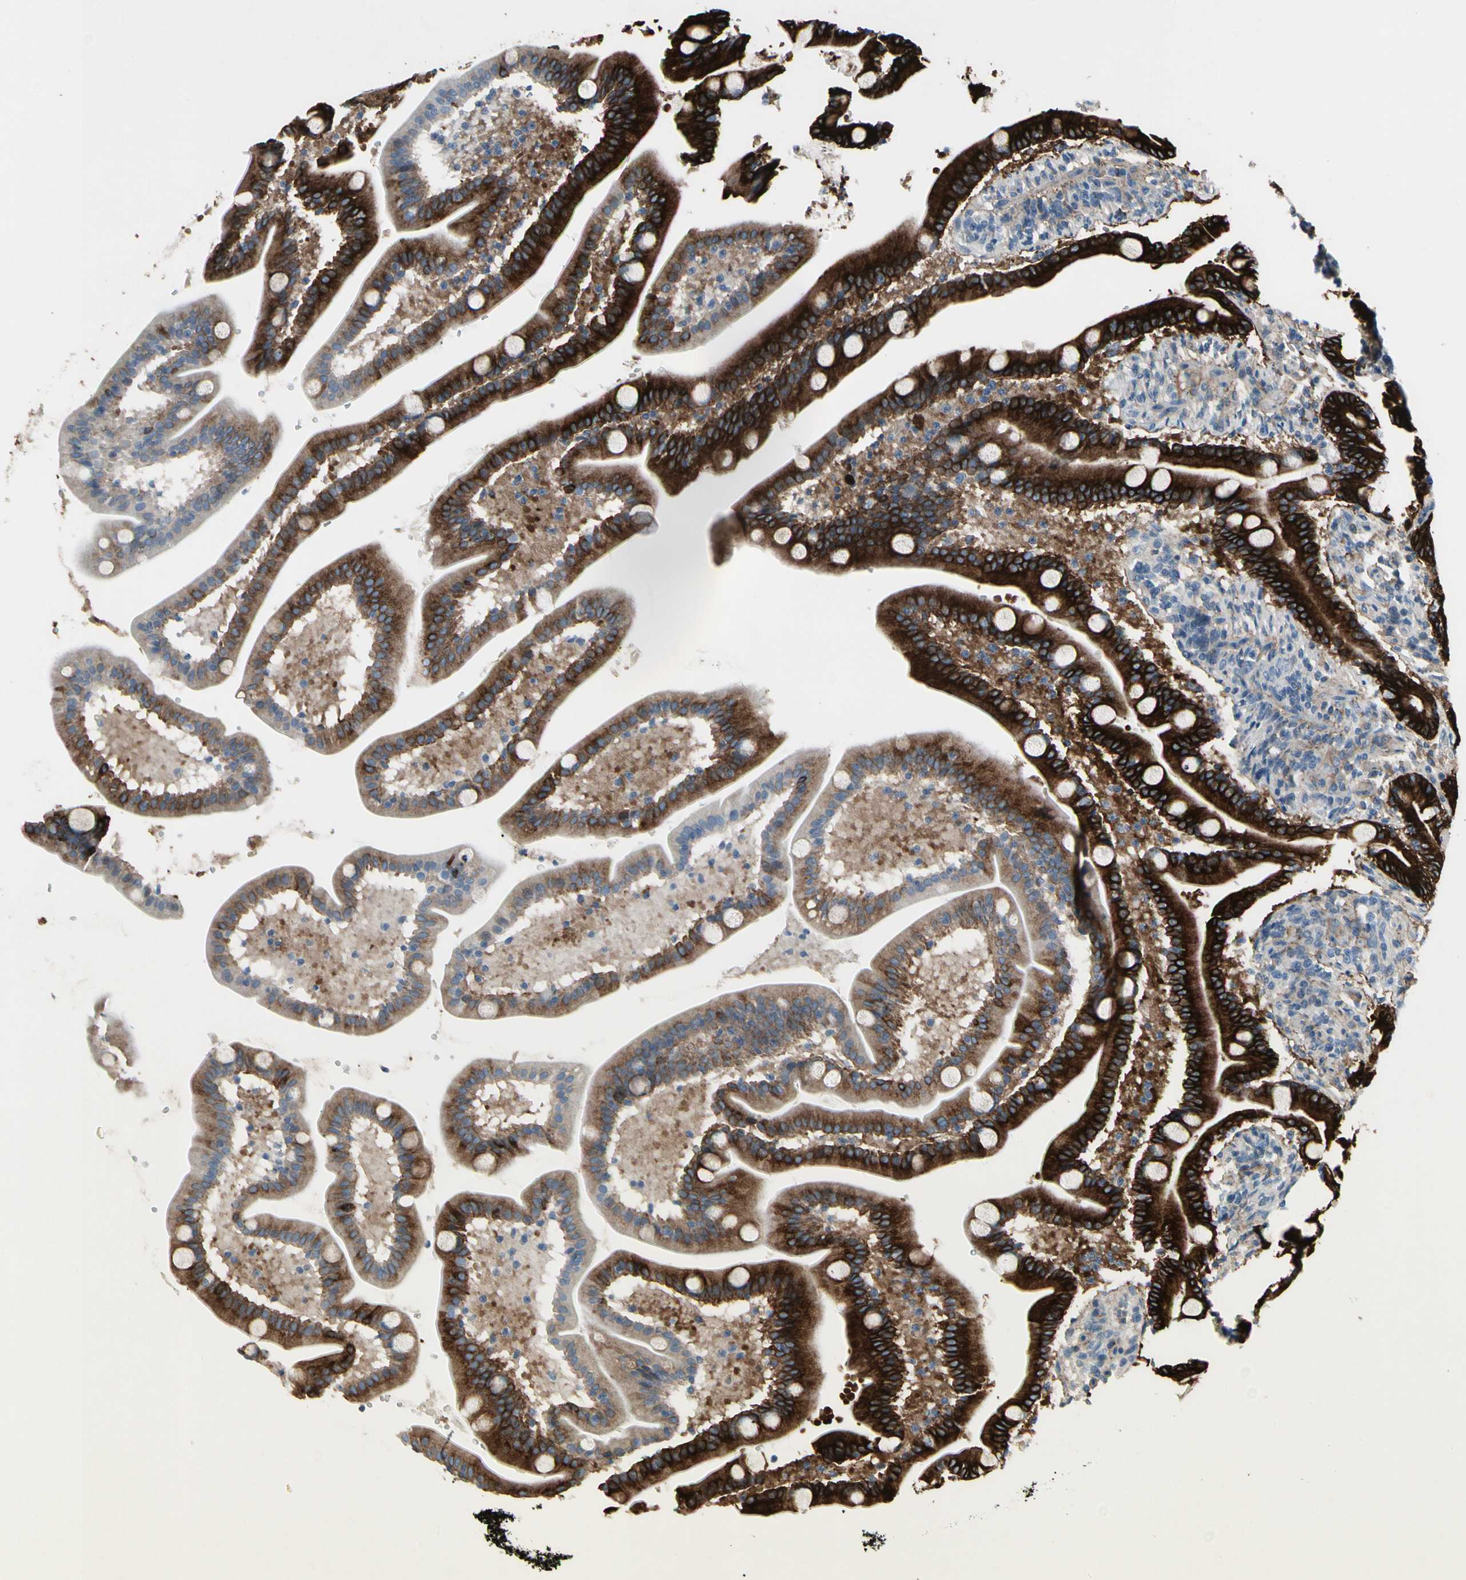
{"staining": {"intensity": "strong", "quantity": ">75%", "location": "cytoplasmic/membranous"}, "tissue": "duodenum", "cell_type": "Glandular cells", "image_type": "normal", "snomed": [{"axis": "morphology", "description": "Normal tissue, NOS"}, {"axis": "topography", "description": "Duodenum"}], "caption": "IHC micrograph of benign duodenum: human duodenum stained using immunohistochemistry exhibits high levels of strong protein expression localized specifically in the cytoplasmic/membranous of glandular cells, appearing as a cytoplasmic/membranous brown color.", "gene": "PIGR", "patient": {"sex": "male", "age": 54}}